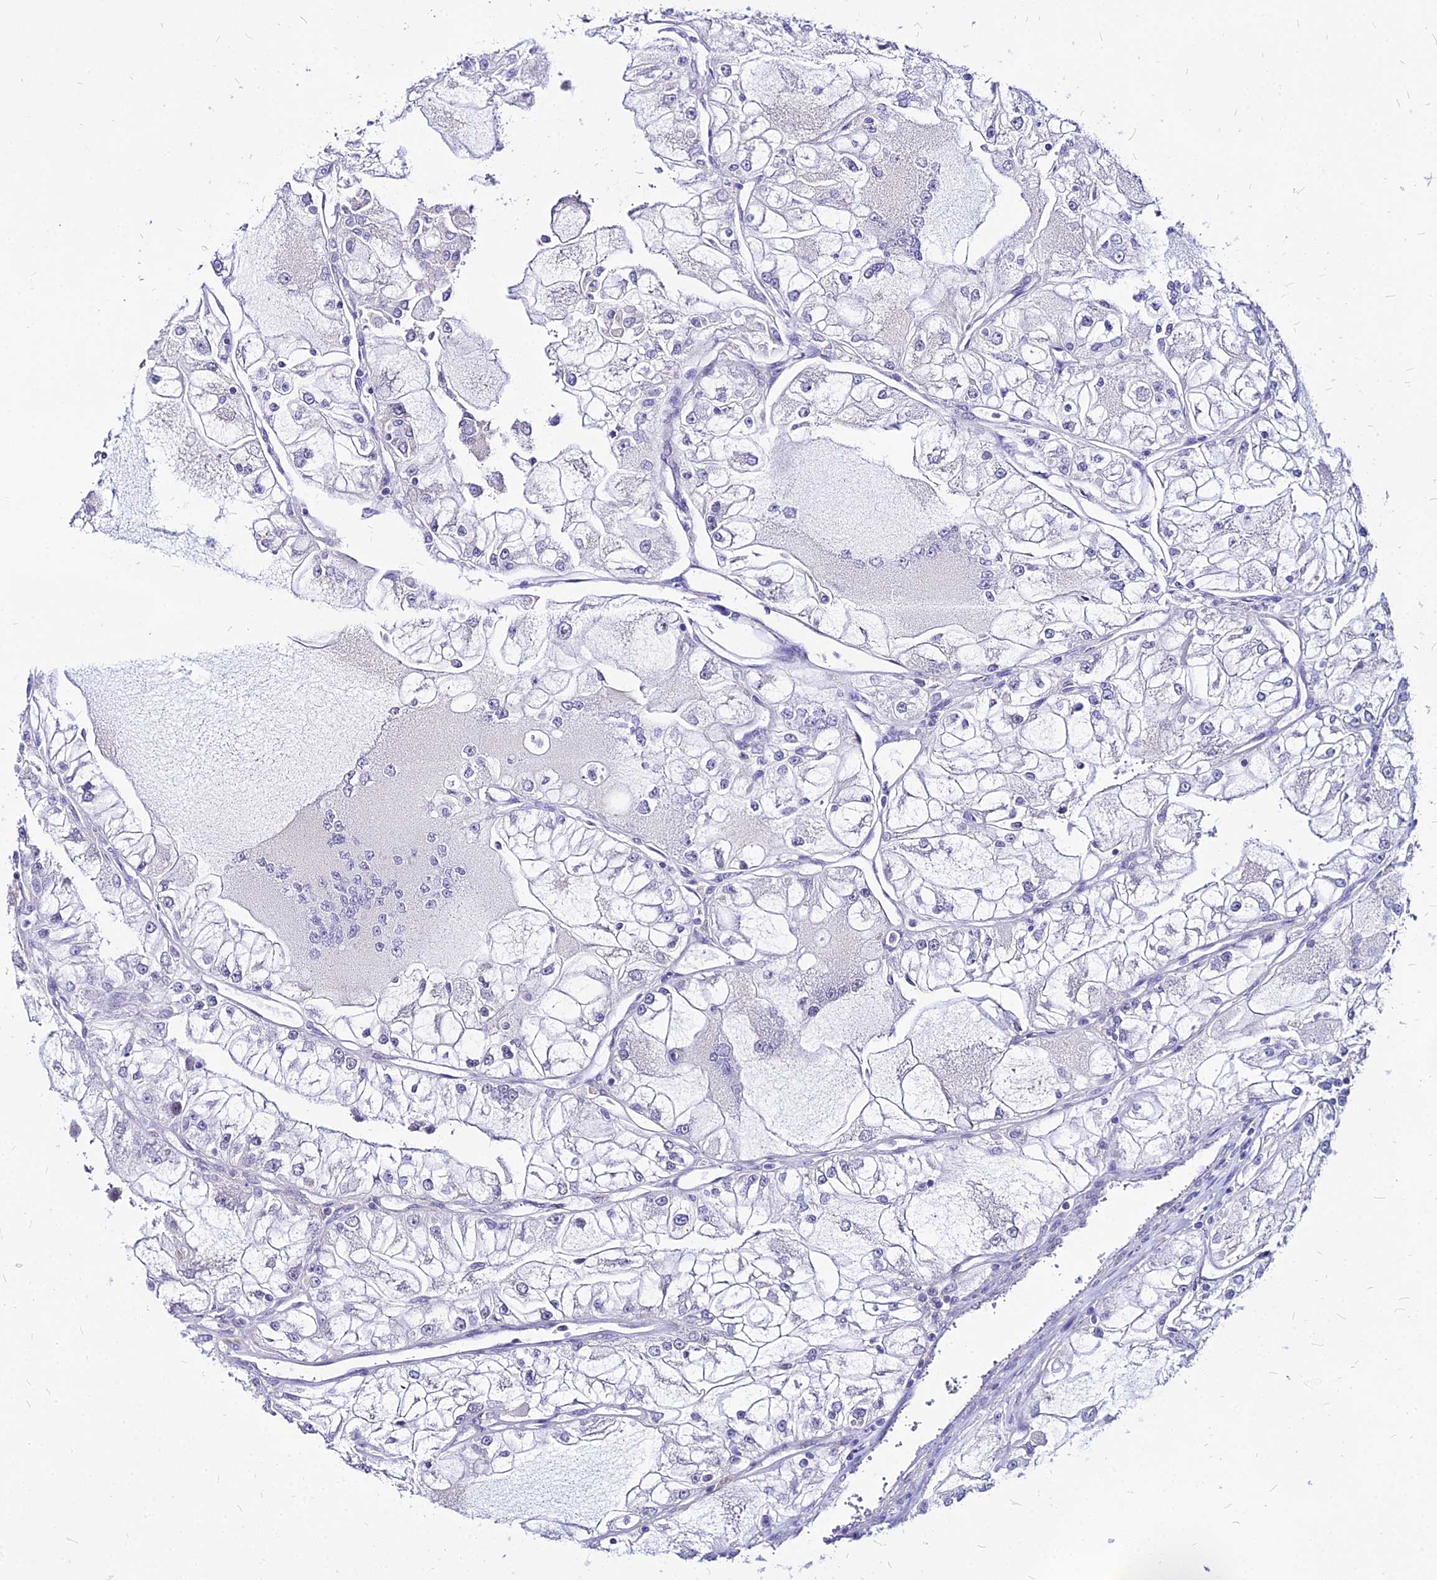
{"staining": {"intensity": "negative", "quantity": "none", "location": "none"}, "tissue": "renal cancer", "cell_type": "Tumor cells", "image_type": "cancer", "snomed": [{"axis": "morphology", "description": "Adenocarcinoma, NOS"}, {"axis": "topography", "description": "Kidney"}], "caption": "High power microscopy photomicrograph of an immunohistochemistry image of adenocarcinoma (renal), revealing no significant staining in tumor cells. Brightfield microscopy of immunohistochemistry (IHC) stained with DAB (3,3'-diaminobenzidine) (brown) and hematoxylin (blue), captured at high magnification.", "gene": "FDX2", "patient": {"sex": "female", "age": 72}}